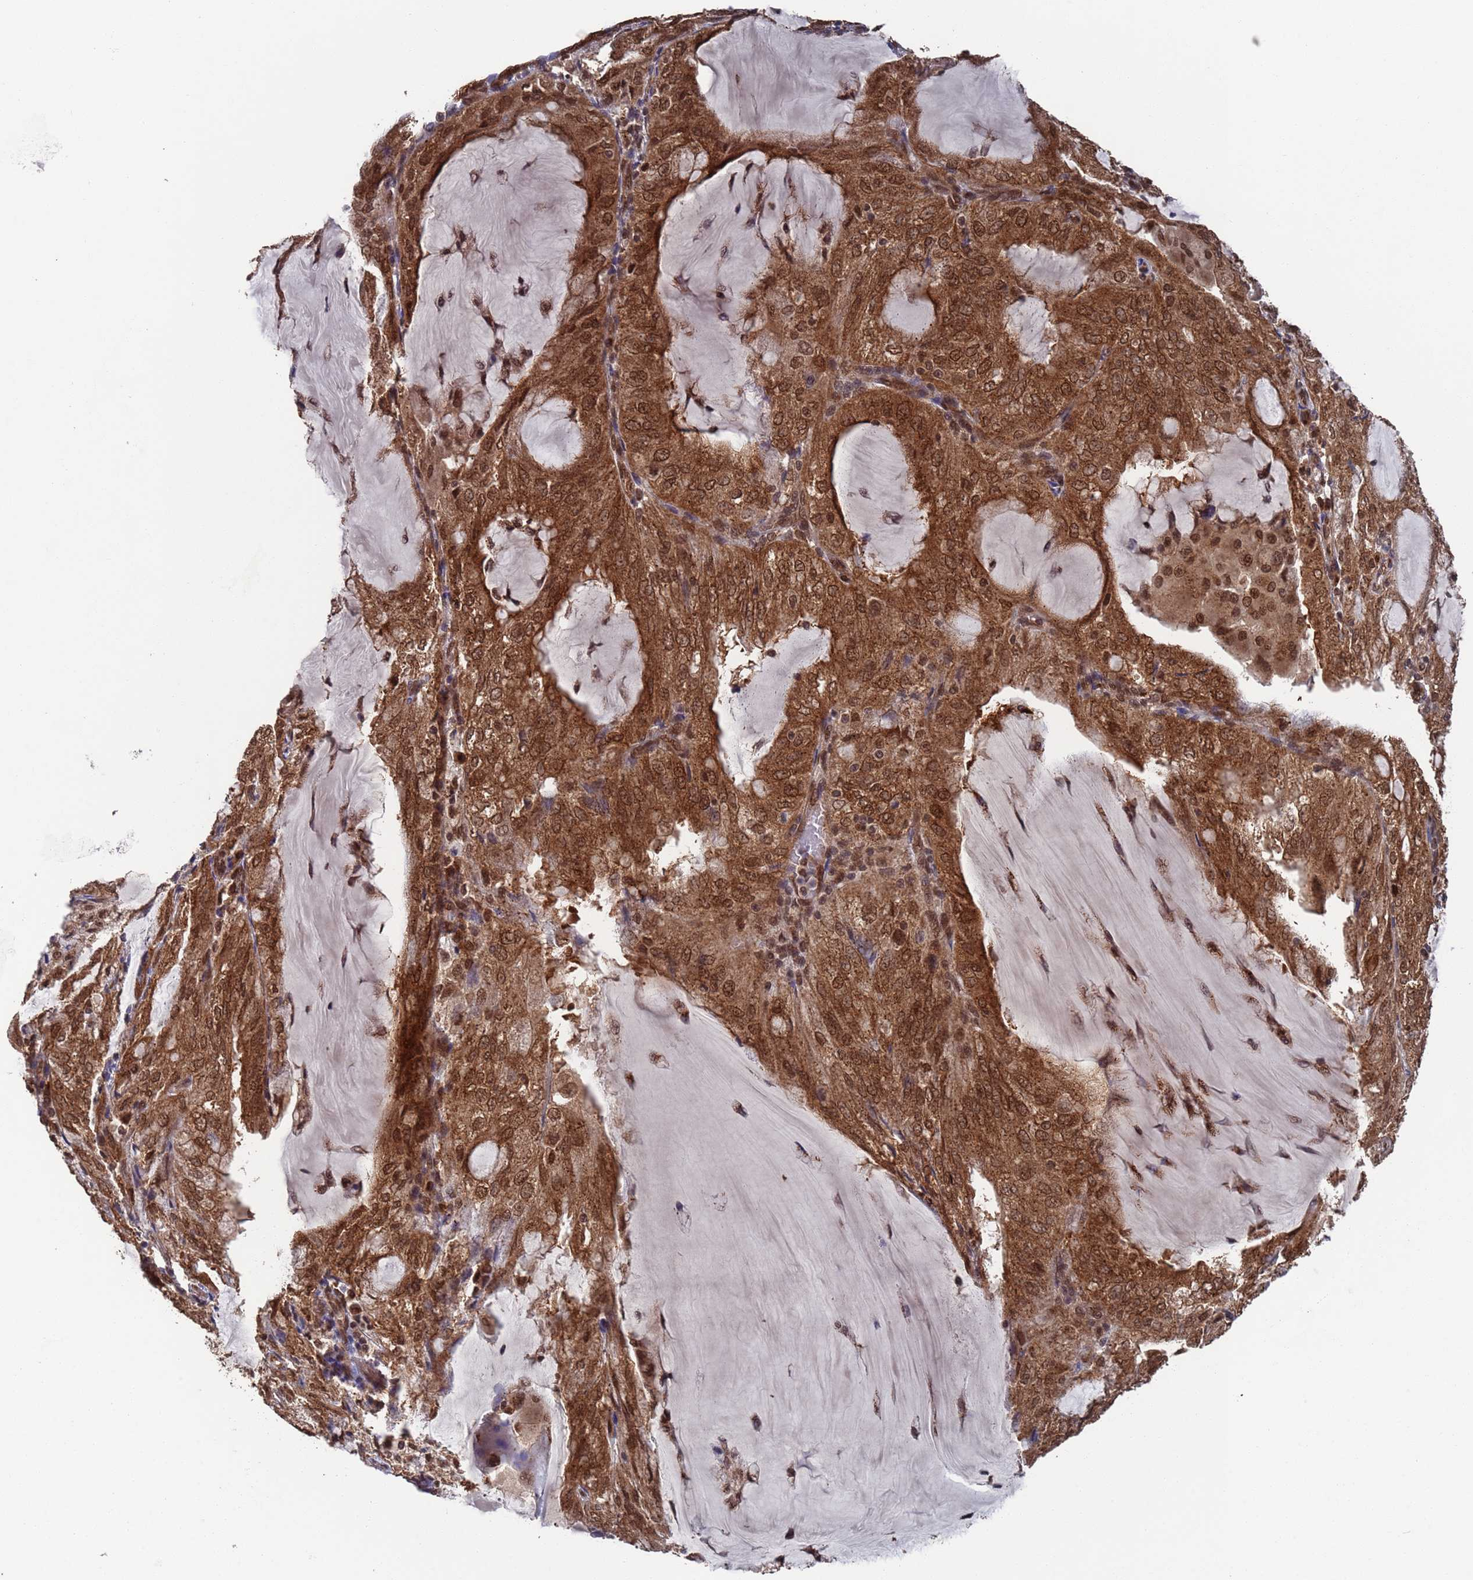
{"staining": {"intensity": "strong", "quantity": ">75%", "location": "cytoplasmic/membranous,nuclear"}, "tissue": "endometrial cancer", "cell_type": "Tumor cells", "image_type": "cancer", "snomed": [{"axis": "morphology", "description": "Adenocarcinoma, NOS"}, {"axis": "topography", "description": "Endometrium"}], "caption": "Strong cytoplasmic/membranous and nuclear expression for a protein is appreciated in approximately >75% of tumor cells of endometrial cancer (adenocarcinoma) using IHC.", "gene": "FUBP3", "patient": {"sex": "female", "age": 81}}